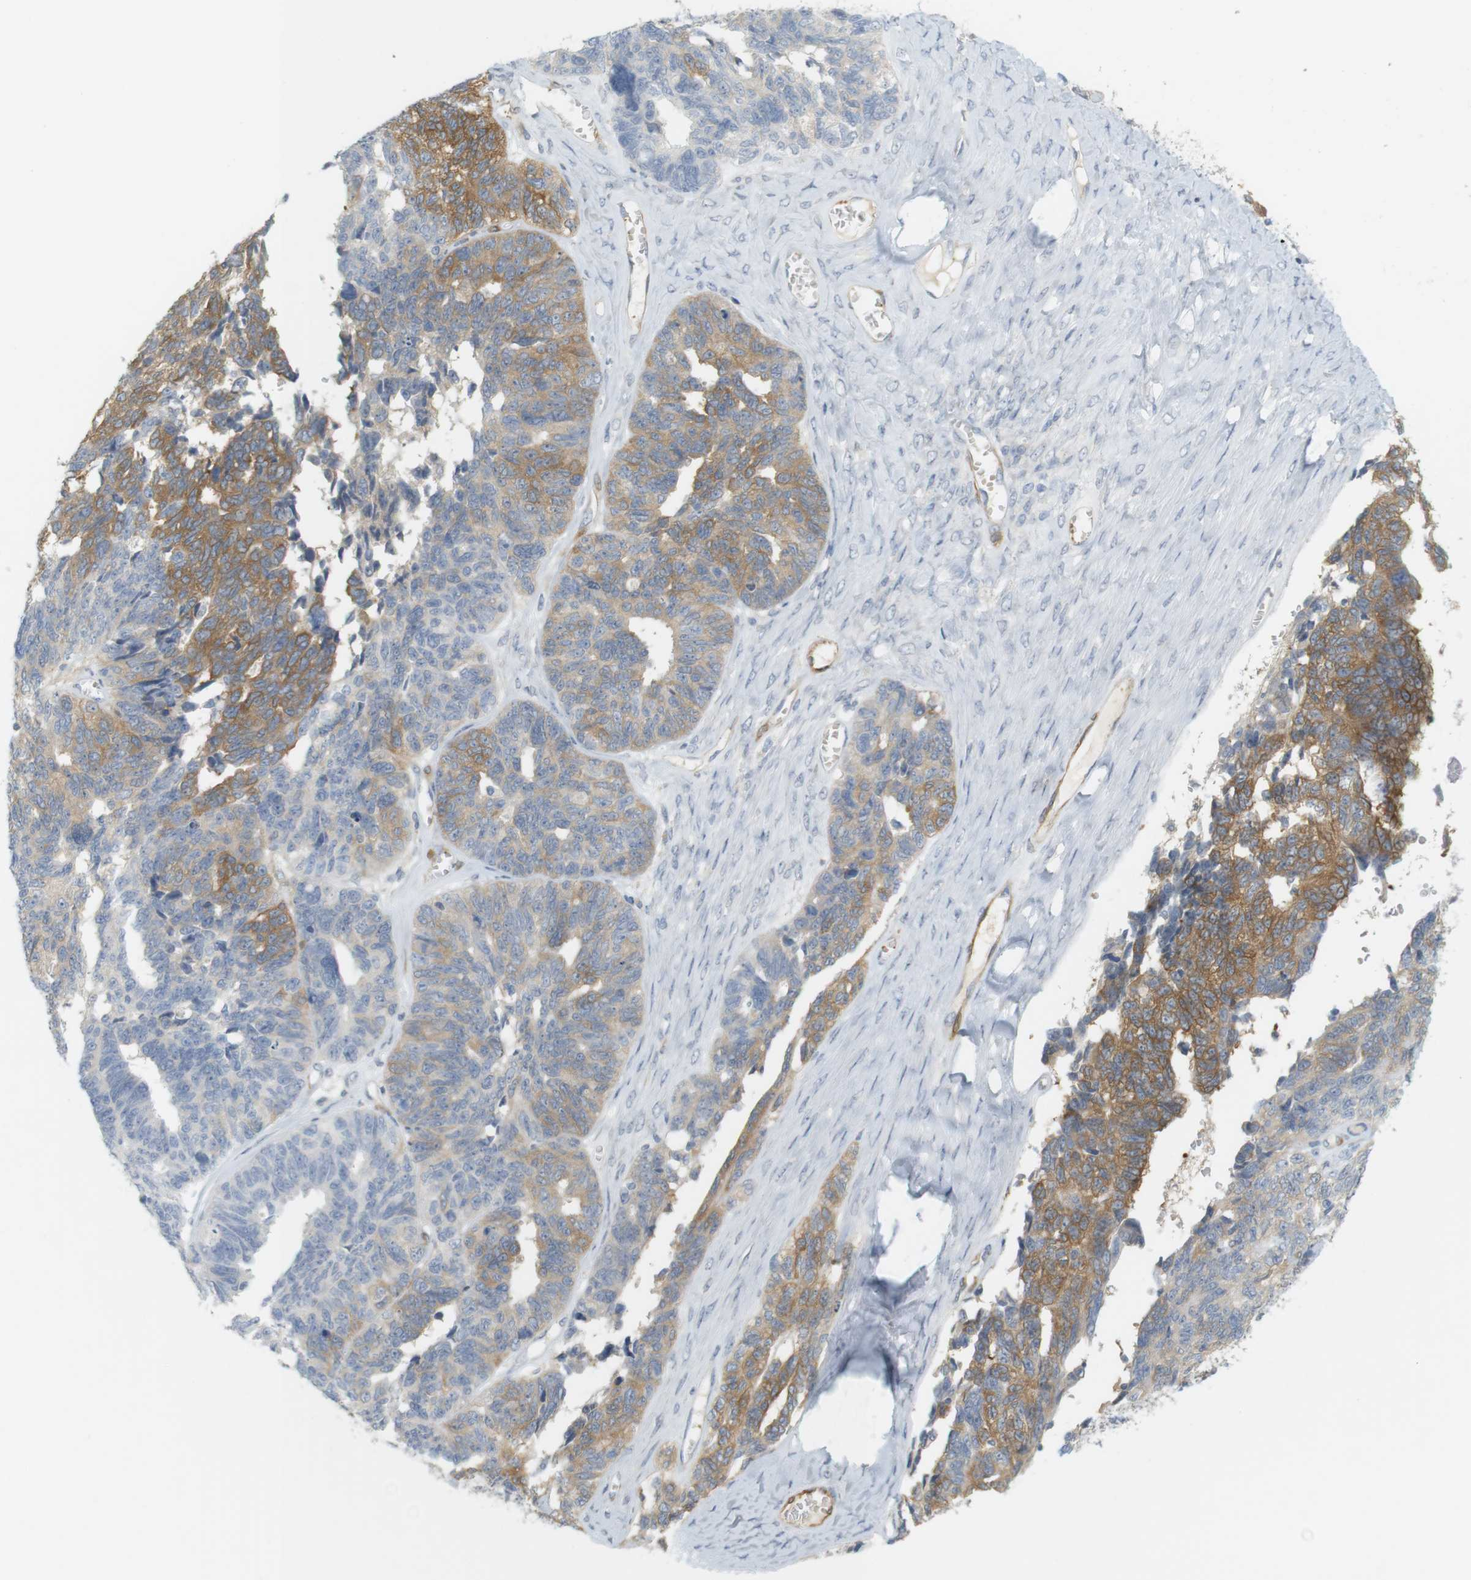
{"staining": {"intensity": "moderate", "quantity": "25%-75%", "location": "cytoplasmic/membranous"}, "tissue": "ovarian cancer", "cell_type": "Tumor cells", "image_type": "cancer", "snomed": [{"axis": "morphology", "description": "Cystadenocarcinoma, serous, NOS"}, {"axis": "topography", "description": "Ovary"}], "caption": "Serous cystadenocarcinoma (ovarian) stained for a protein exhibits moderate cytoplasmic/membranous positivity in tumor cells.", "gene": "PDE3A", "patient": {"sex": "female", "age": 79}}